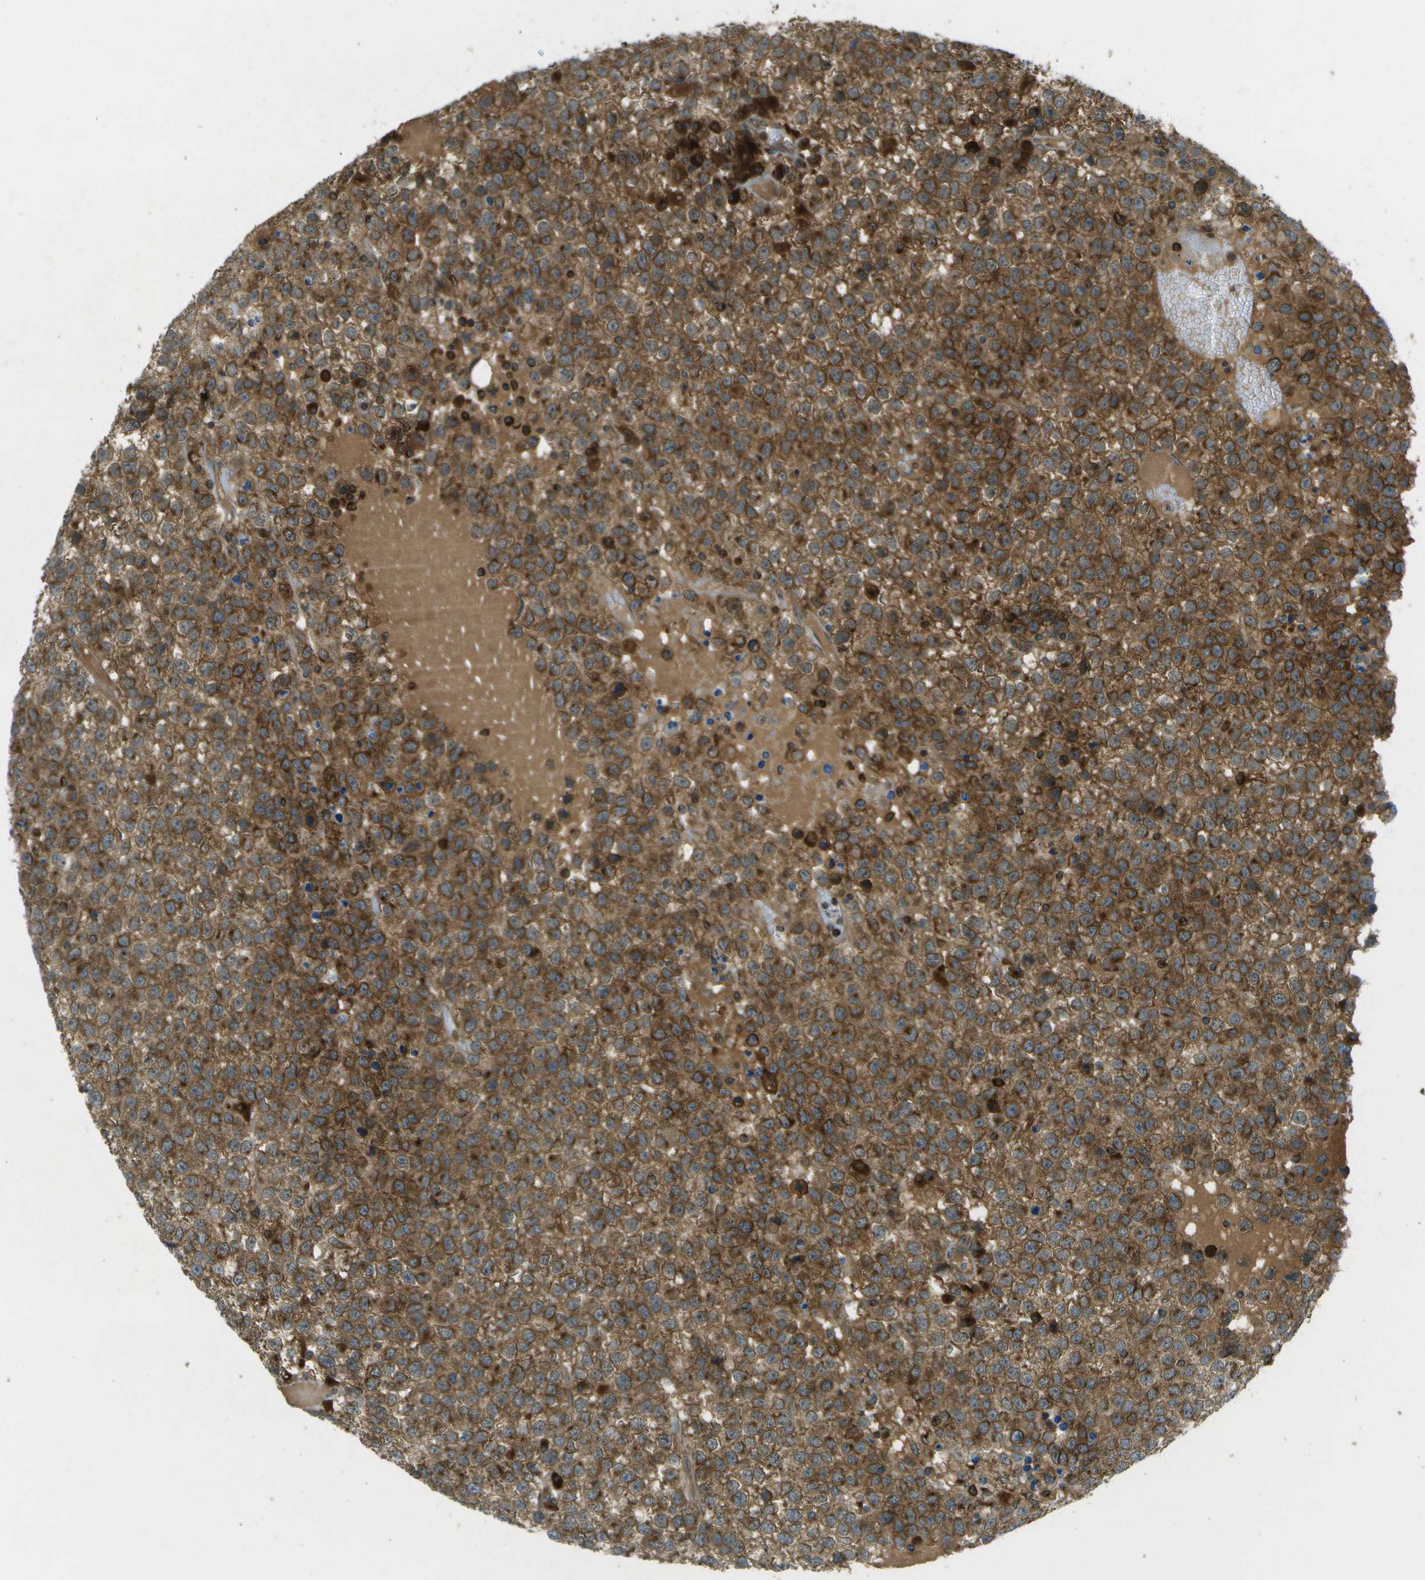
{"staining": {"intensity": "moderate", "quantity": "25%-75%", "location": "cytoplasmic/membranous"}, "tissue": "testis cancer", "cell_type": "Tumor cells", "image_type": "cancer", "snomed": [{"axis": "morphology", "description": "Seminoma, NOS"}, {"axis": "topography", "description": "Testis"}], "caption": "Immunohistochemical staining of testis seminoma displays medium levels of moderate cytoplasmic/membranous staining in about 25%-75% of tumor cells.", "gene": "TMTC1", "patient": {"sex": "male", "age": 65}}